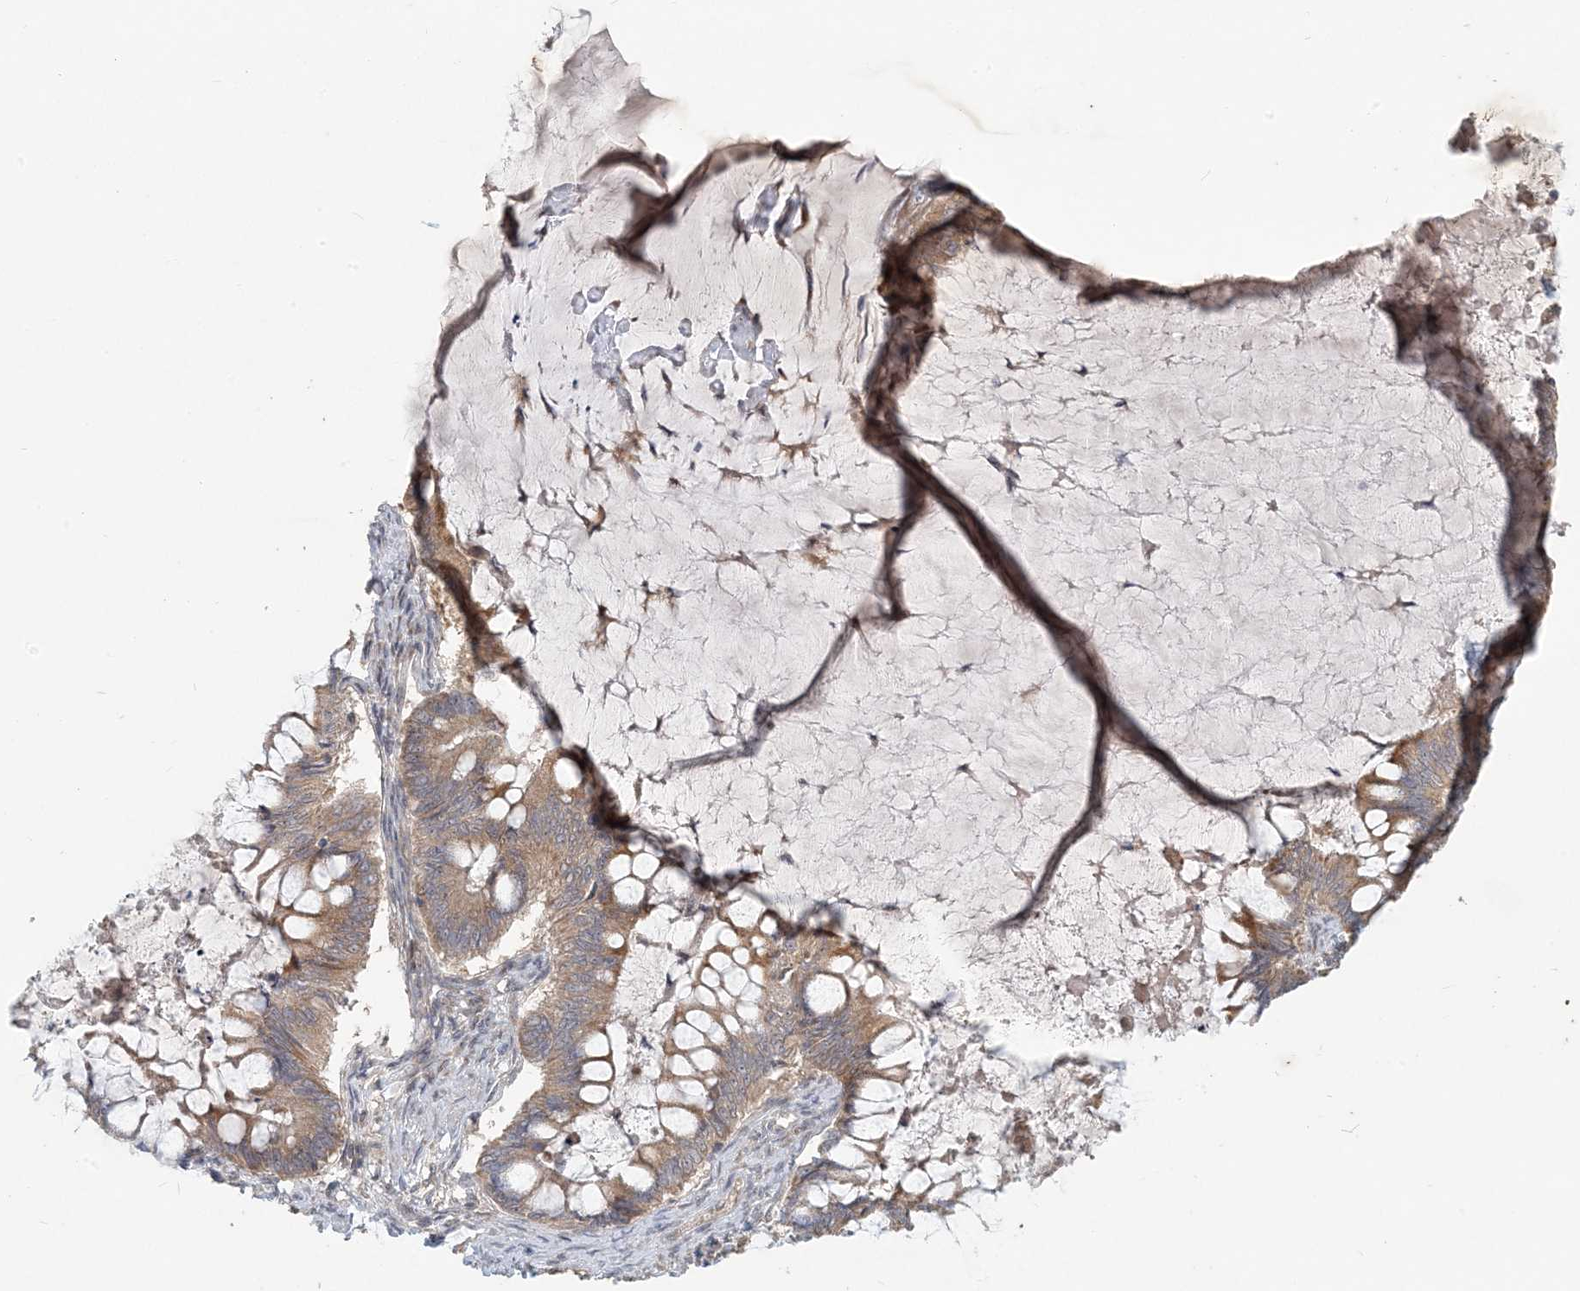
{"staining": {"intensity": "moderate", "quantity": ">75%", "location": "cytoplasmic/membranous"}, "tissue": "ovarian cancer", "cell_type": "Tumor cells", "image_type": "cancer", "snomed": [{"axis": "morphology", "description": "Cystadenocarcinoma, mucinous, NOS"}, {"axis": "topography", "description": "Ovary"}], "caption": "Brown immunohistochemical staining in human ovarian cancer demonstrates moderate cytoplasmic/membranous positivity in approximately >75% of tumor cells.", "gene": "PUSL1", "patient": {"sex": "female", "age": 61}}